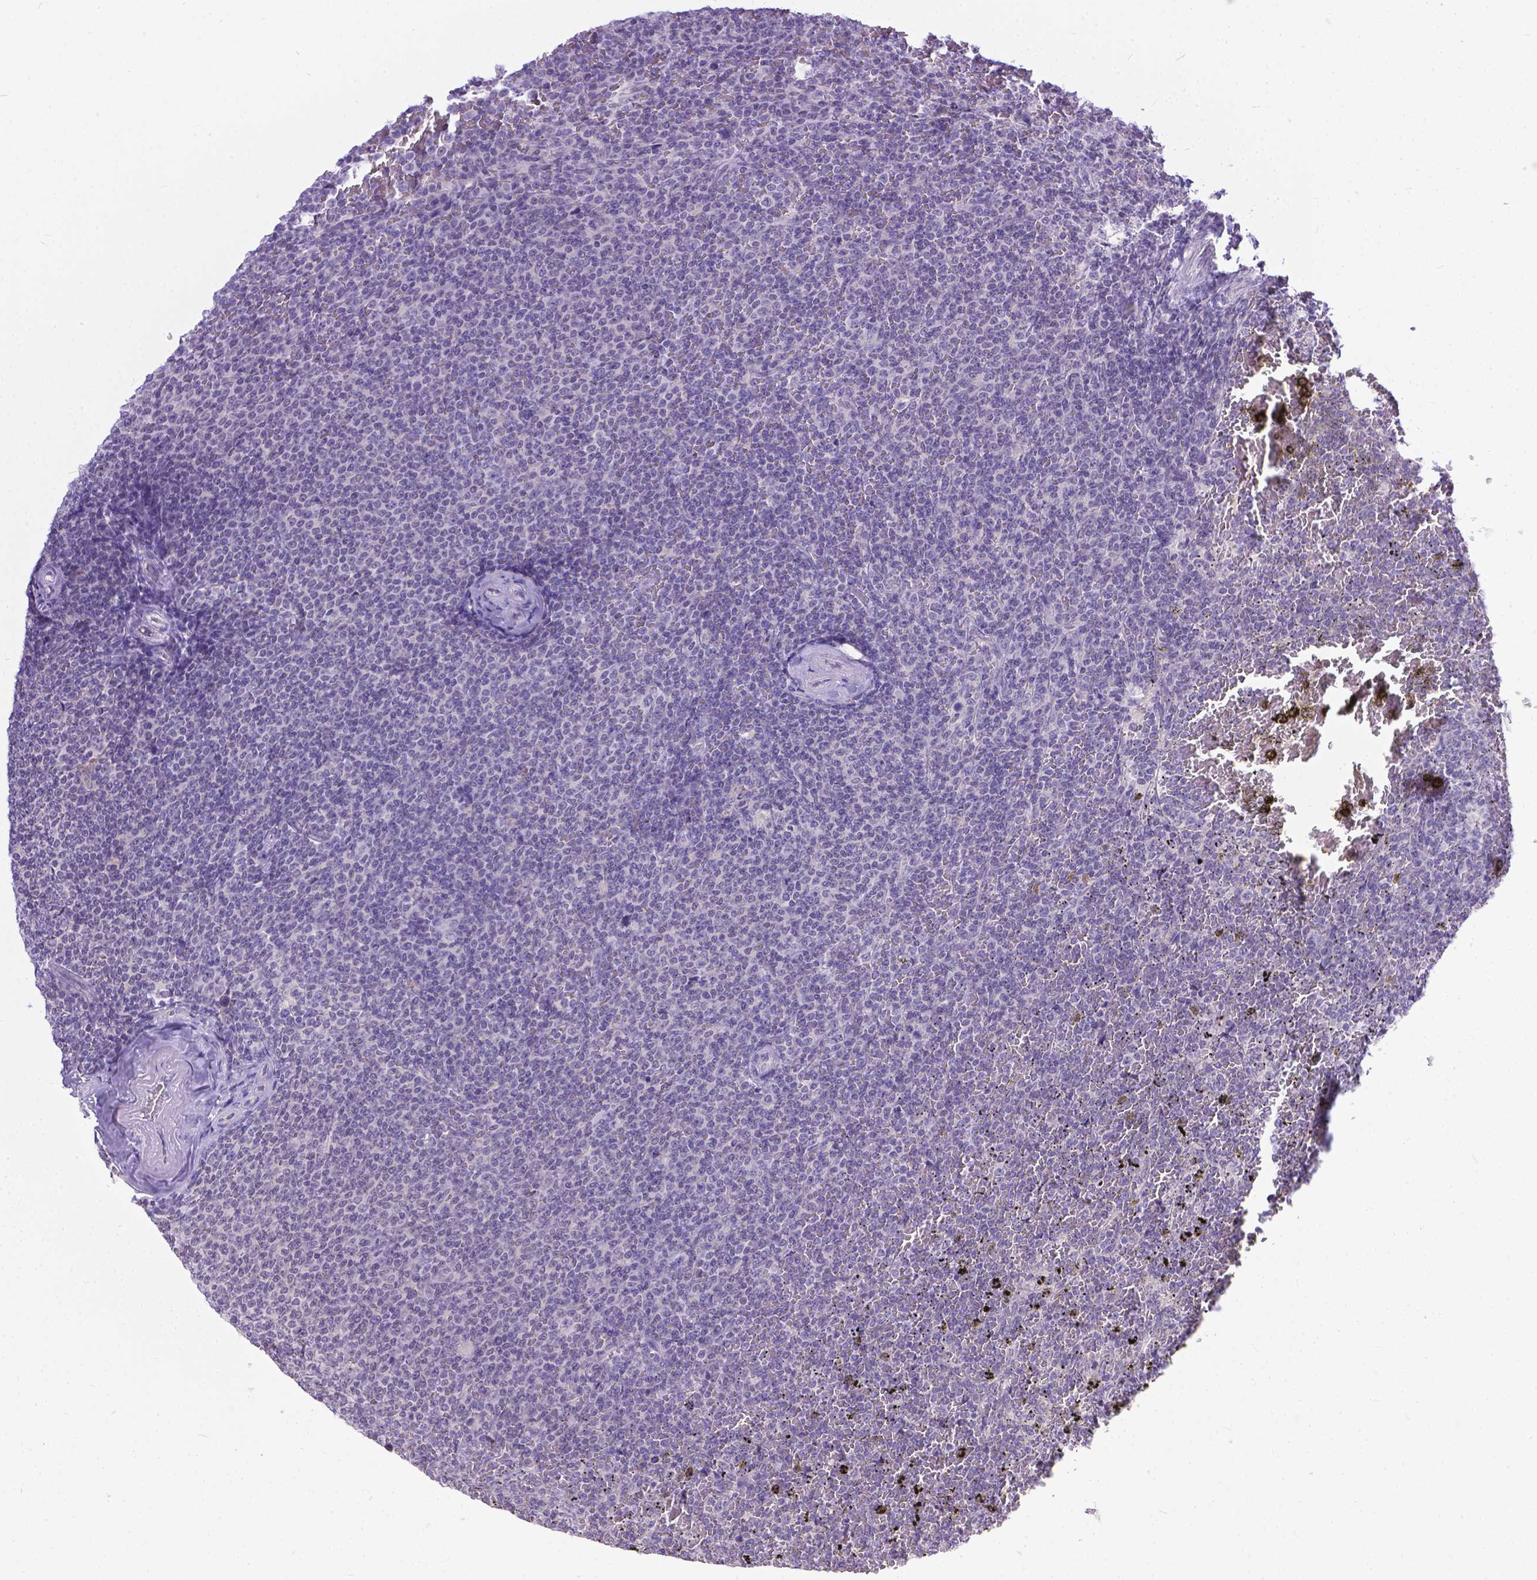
{"staining": {"intensity": "negative", "quantity": "none", "location": "none"}, "tissue": "lymphoma", "cell_type": "Tumor cells", "image_type": "cancer", "snomed": [{"axis": "morphology", "description": "Malignant lymphoma, non-Hodgkin's type, Low grade"}, {"axis": "topography", "description": "Spleen"}], "caption": "This is a micrograph of IHC staining of malignant lymphoma, non-Hodgkin's type (low-grade), which shows no expression in tumor cells.", "gene": "TTLL6", "patient": {"sex": "female", "age": 77}}